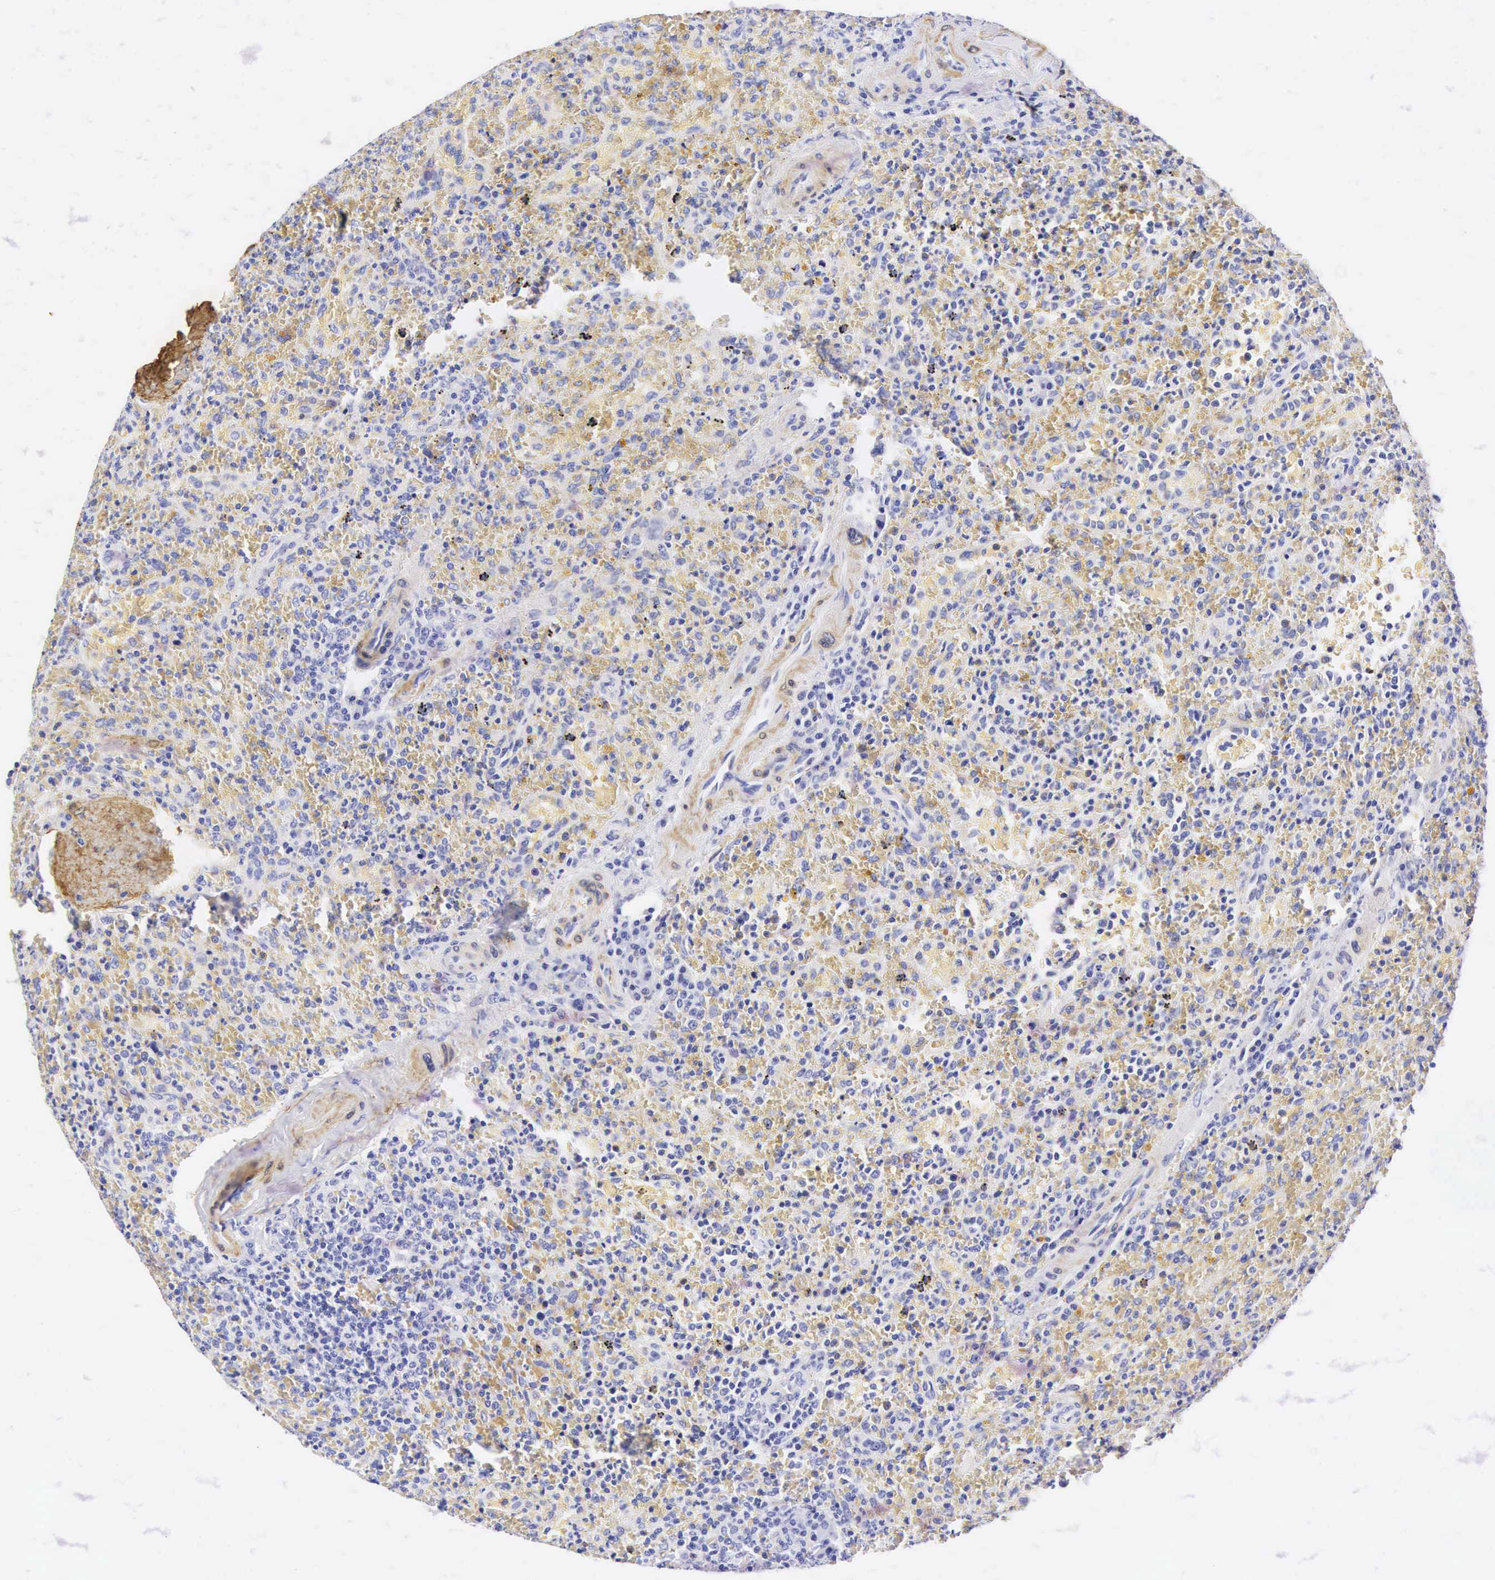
{"staining": {"intensity": "negative", "quantity": "none", "location": "none"}, "tissue": "lymphoma", "cell_type": "Tumor cells", "image_type": "cancer", "snomed": [{"axis": "morphology", "description": "Malignant lymphoma, non-Hodgkin's type, High grade"}, {"axis": "topography", "description": "Spleen"}, {"axis": "topography", "description": "Lymph node"}], "caption": "Histopathology image shows no protein staining in tumor cells of lymphoma tissue. (Immunohistochemistry (ihc), brightfield microscopy, high magnification).", "gene": "CNN1", "patient": {"sex": "female", "age": 70}}